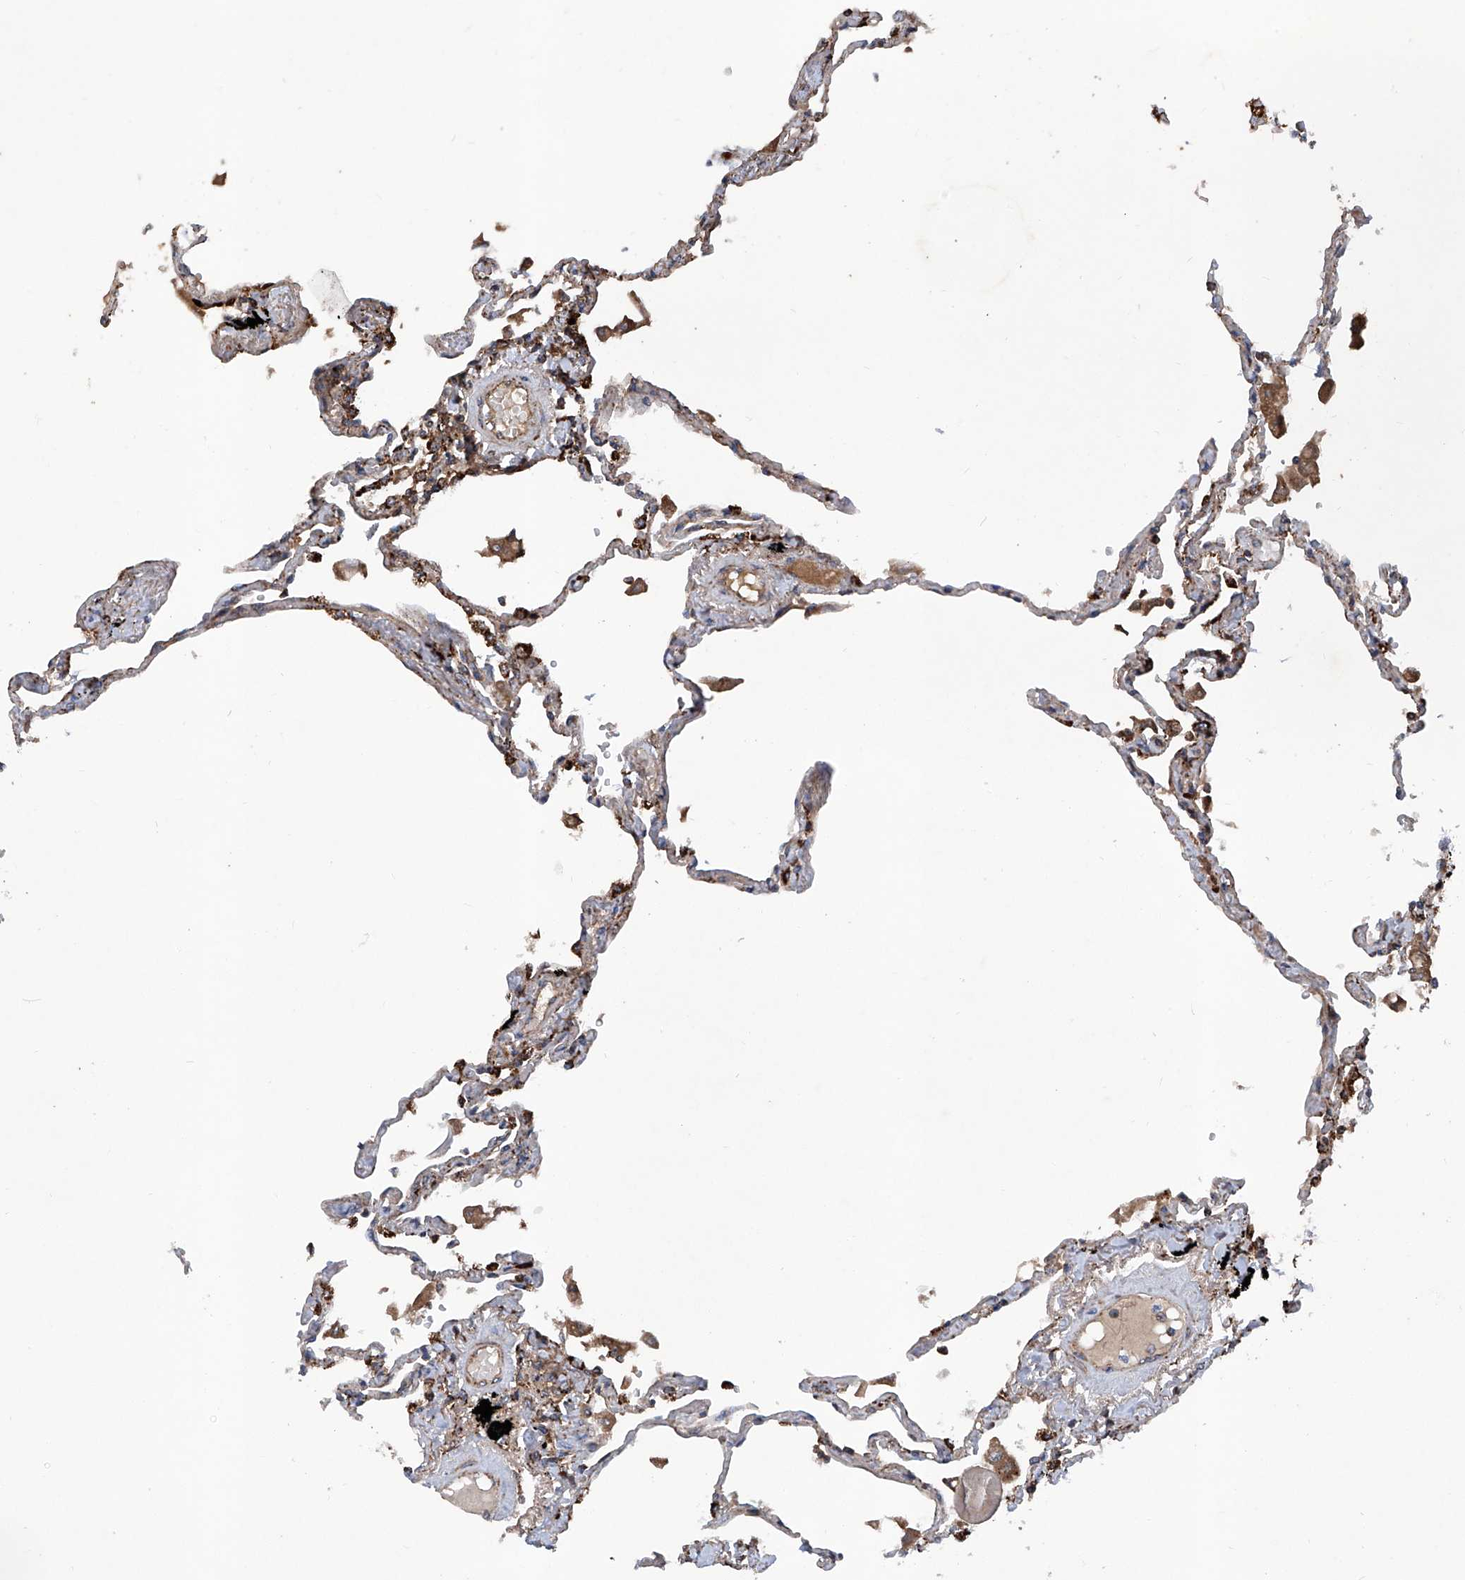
{"staining": {"intensity": "moderate", "quantity": "25%-75%", "location": "cytoplasmic/membranous"}, "tissue": "lung", "cell_type": "Alveolar cells", "image_type": "normal", "snomed": [{"axis": "morphology", "description": "Normal tissue, NOS"}, {"axis": "topography", "description": "Lung"}], "caption": "Protein analysis of normal lung exhibits moderate cytoplasmic/membranous expression in approximately 25%-75% of alveolar cells. (DAB (3,3'-diaminobenzidine) IHC with brightfield microscopy, high magnification).", "gene": "ASCC3", "patient": {"sex": "female", "age": 67}}